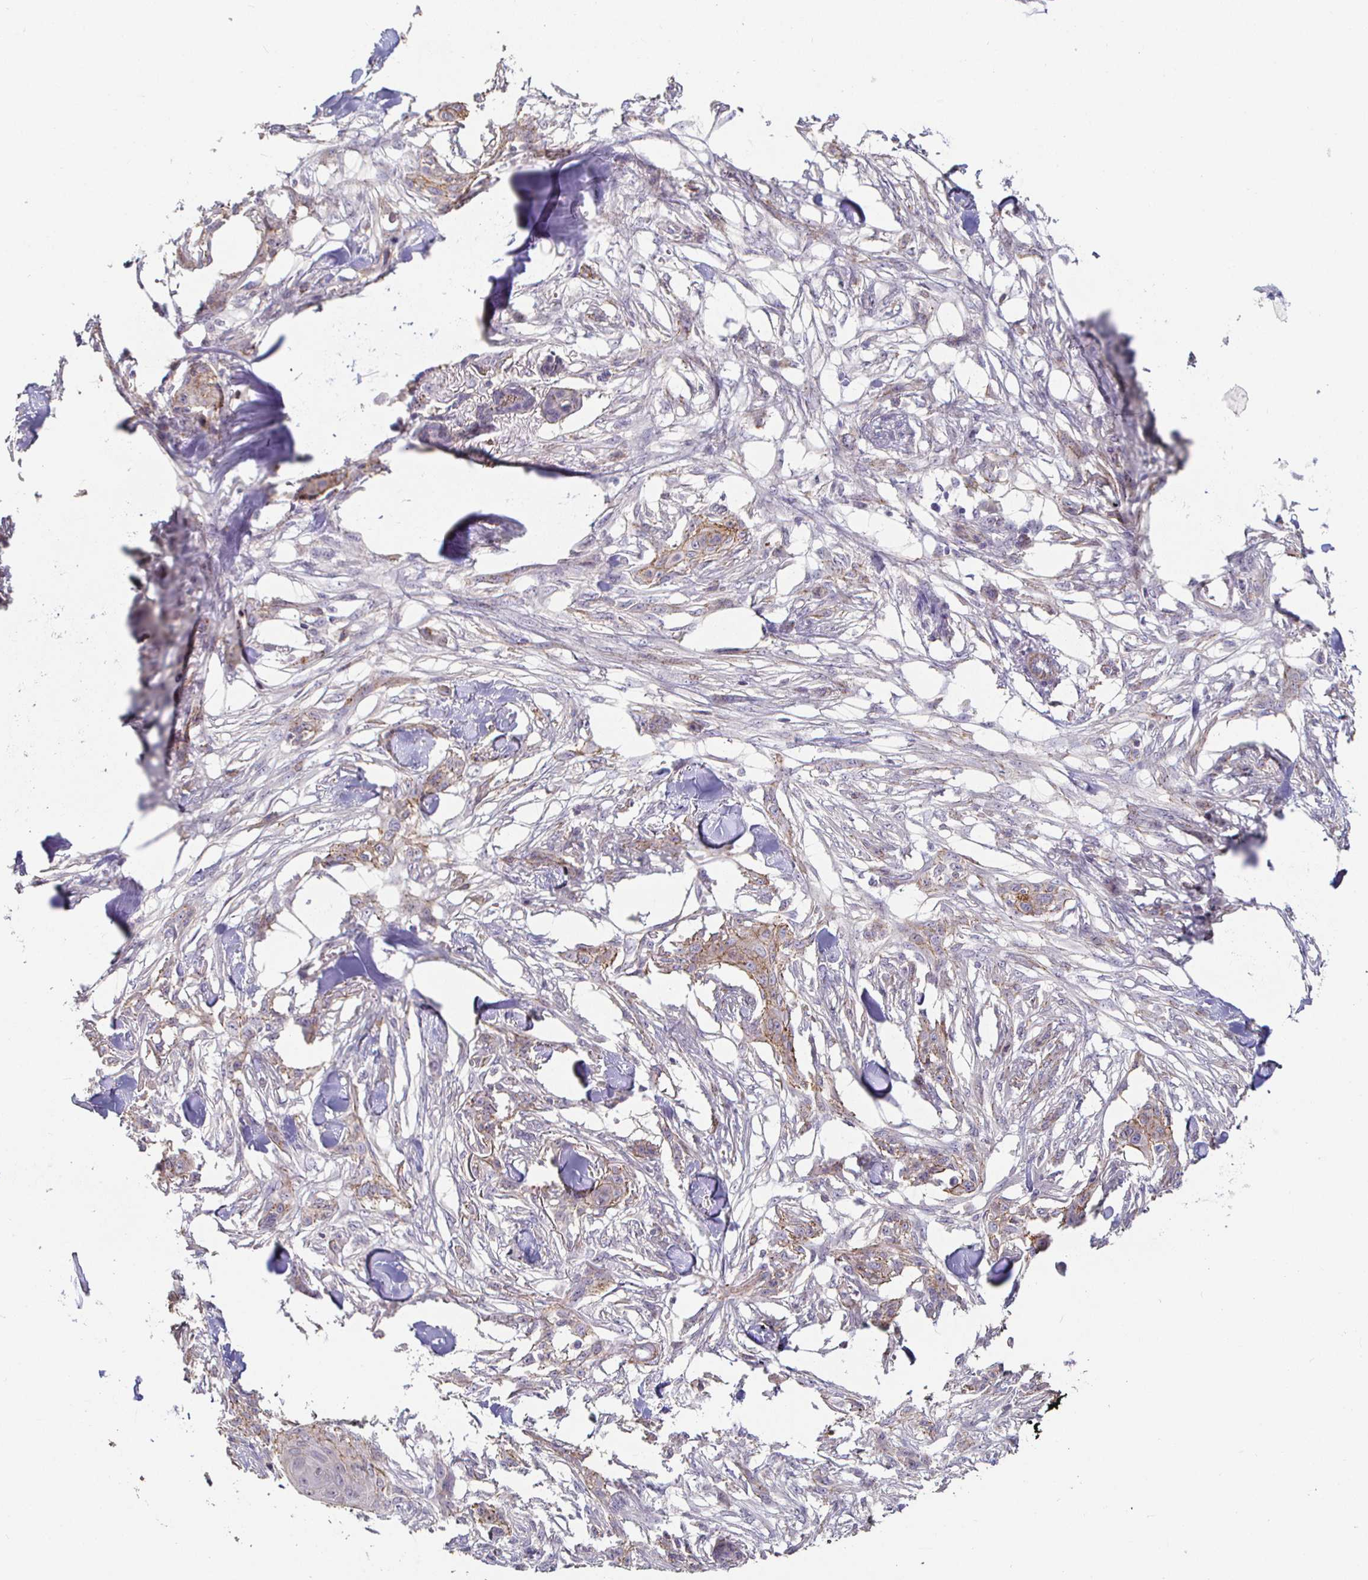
{"staining": {"intensity": "weak", "quantity": ">75%", "location": "cytoplasmic/membranous"}, "tissue": "skin cancer", "cell_type": "Tumor cells", "image_type": "cancer", "snomed": [{"axis": "morphology", "description": "Squamous cell carcinoma, NOS"}, {"axis": "topography", "description": "Skin"}], "caption": "Weak cytoplasmic/membranous expression for a protein is present in about >75% of tumor cells of skin squamous cell carcinoma using immunohistochemistry (IHC).", "gene": "PIWIL3", "patient": {"sex": "female", "age": 59}}